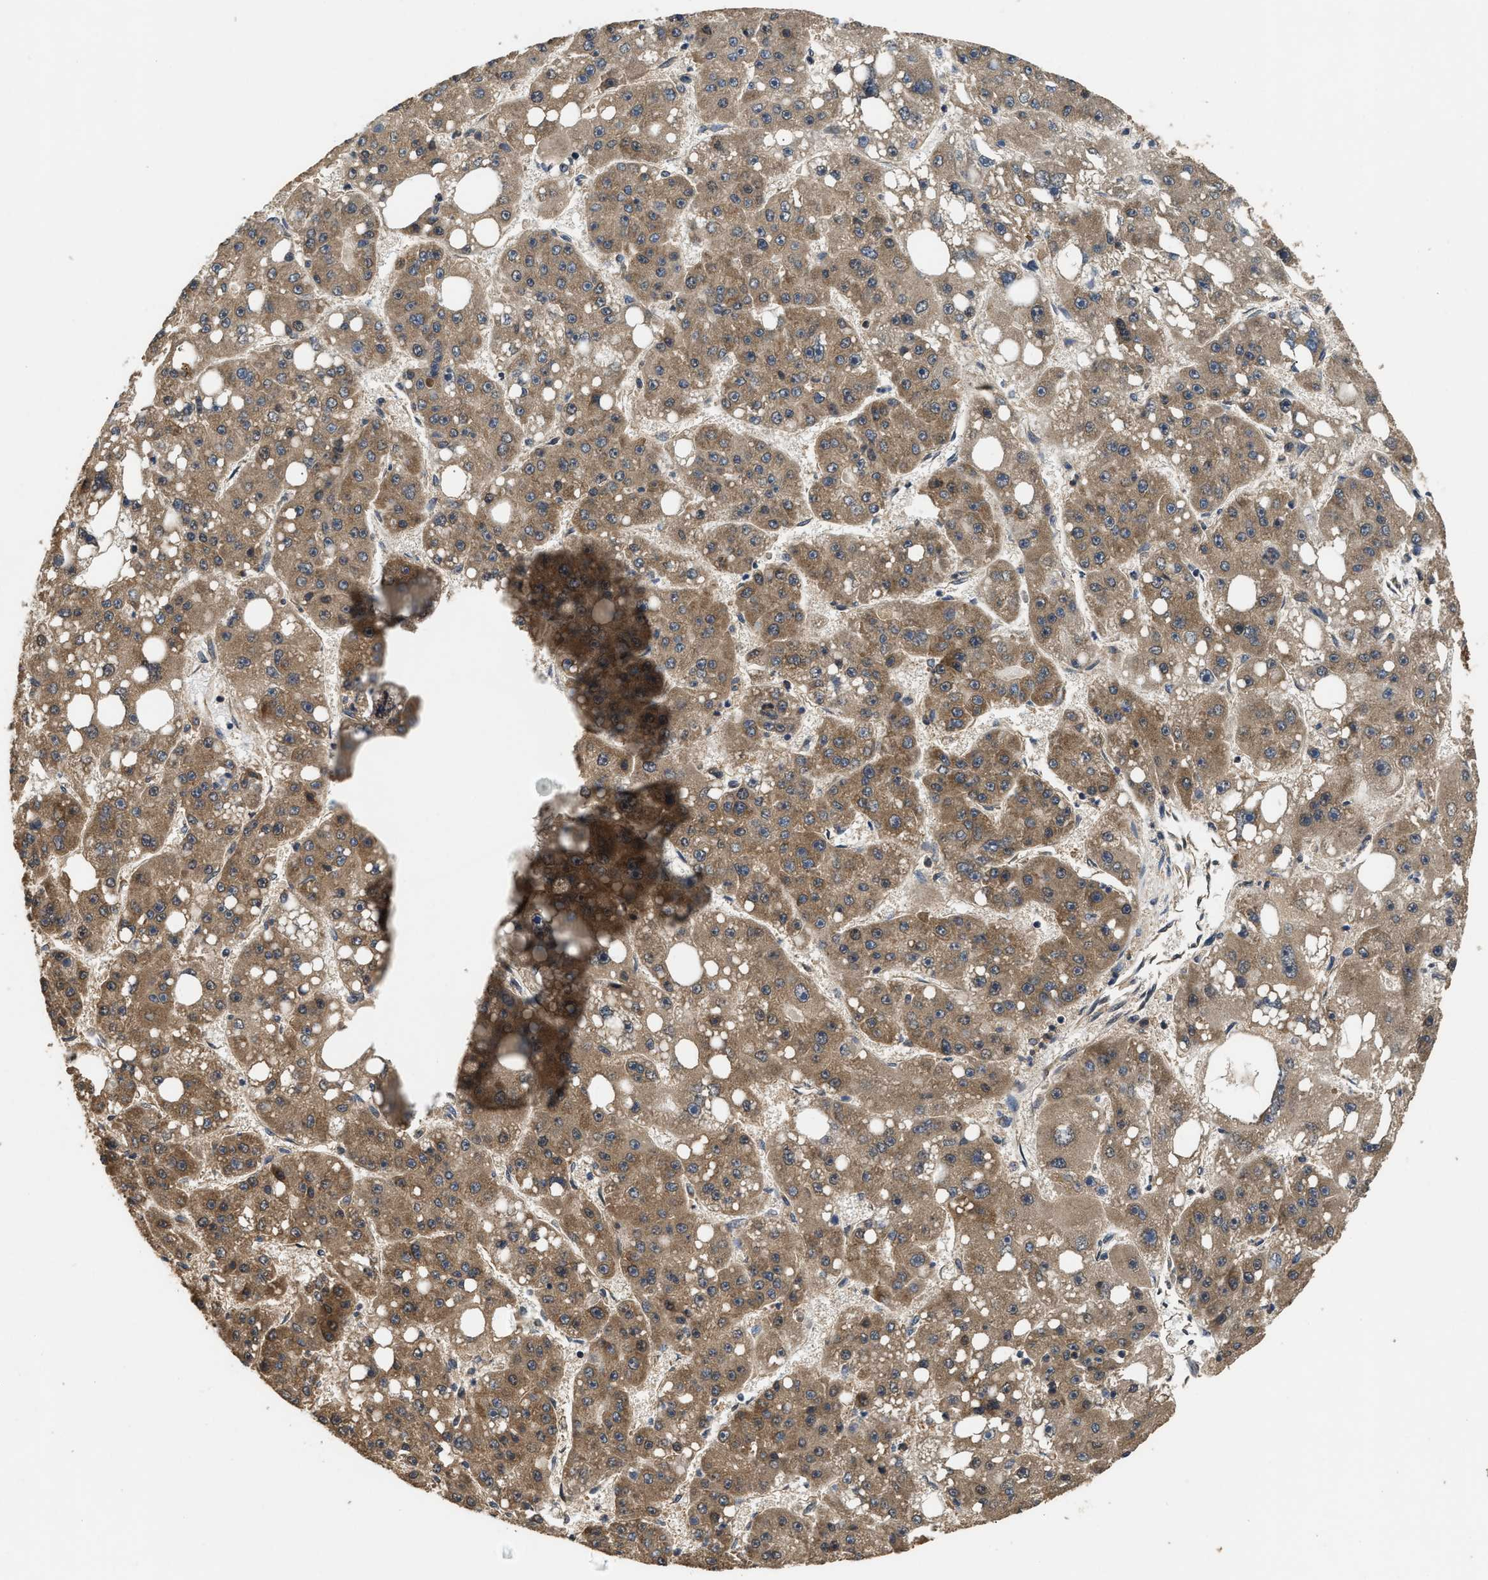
{"staining": {"intensity": "moderate", "quantity": ">75%", "location": "cytoplasmic/membranous"}, "tissue": "liver cancer", "cell_type": "Tumor cells", "image_type": "cancer", "snomed": [{"axis": "morphology", "description": "Carcinoma, Hepatocellular, NOS"}, {"axis": "topography", "description": "Liver"}], "caption": "An image of hepatocellular carcinoma (liver) stained for a protein displays moderate cytoplasmic/membranous brown staining in tumor cells.", "gene": "DNAJC2", "patient": {"sex": "female", "age": 61}}